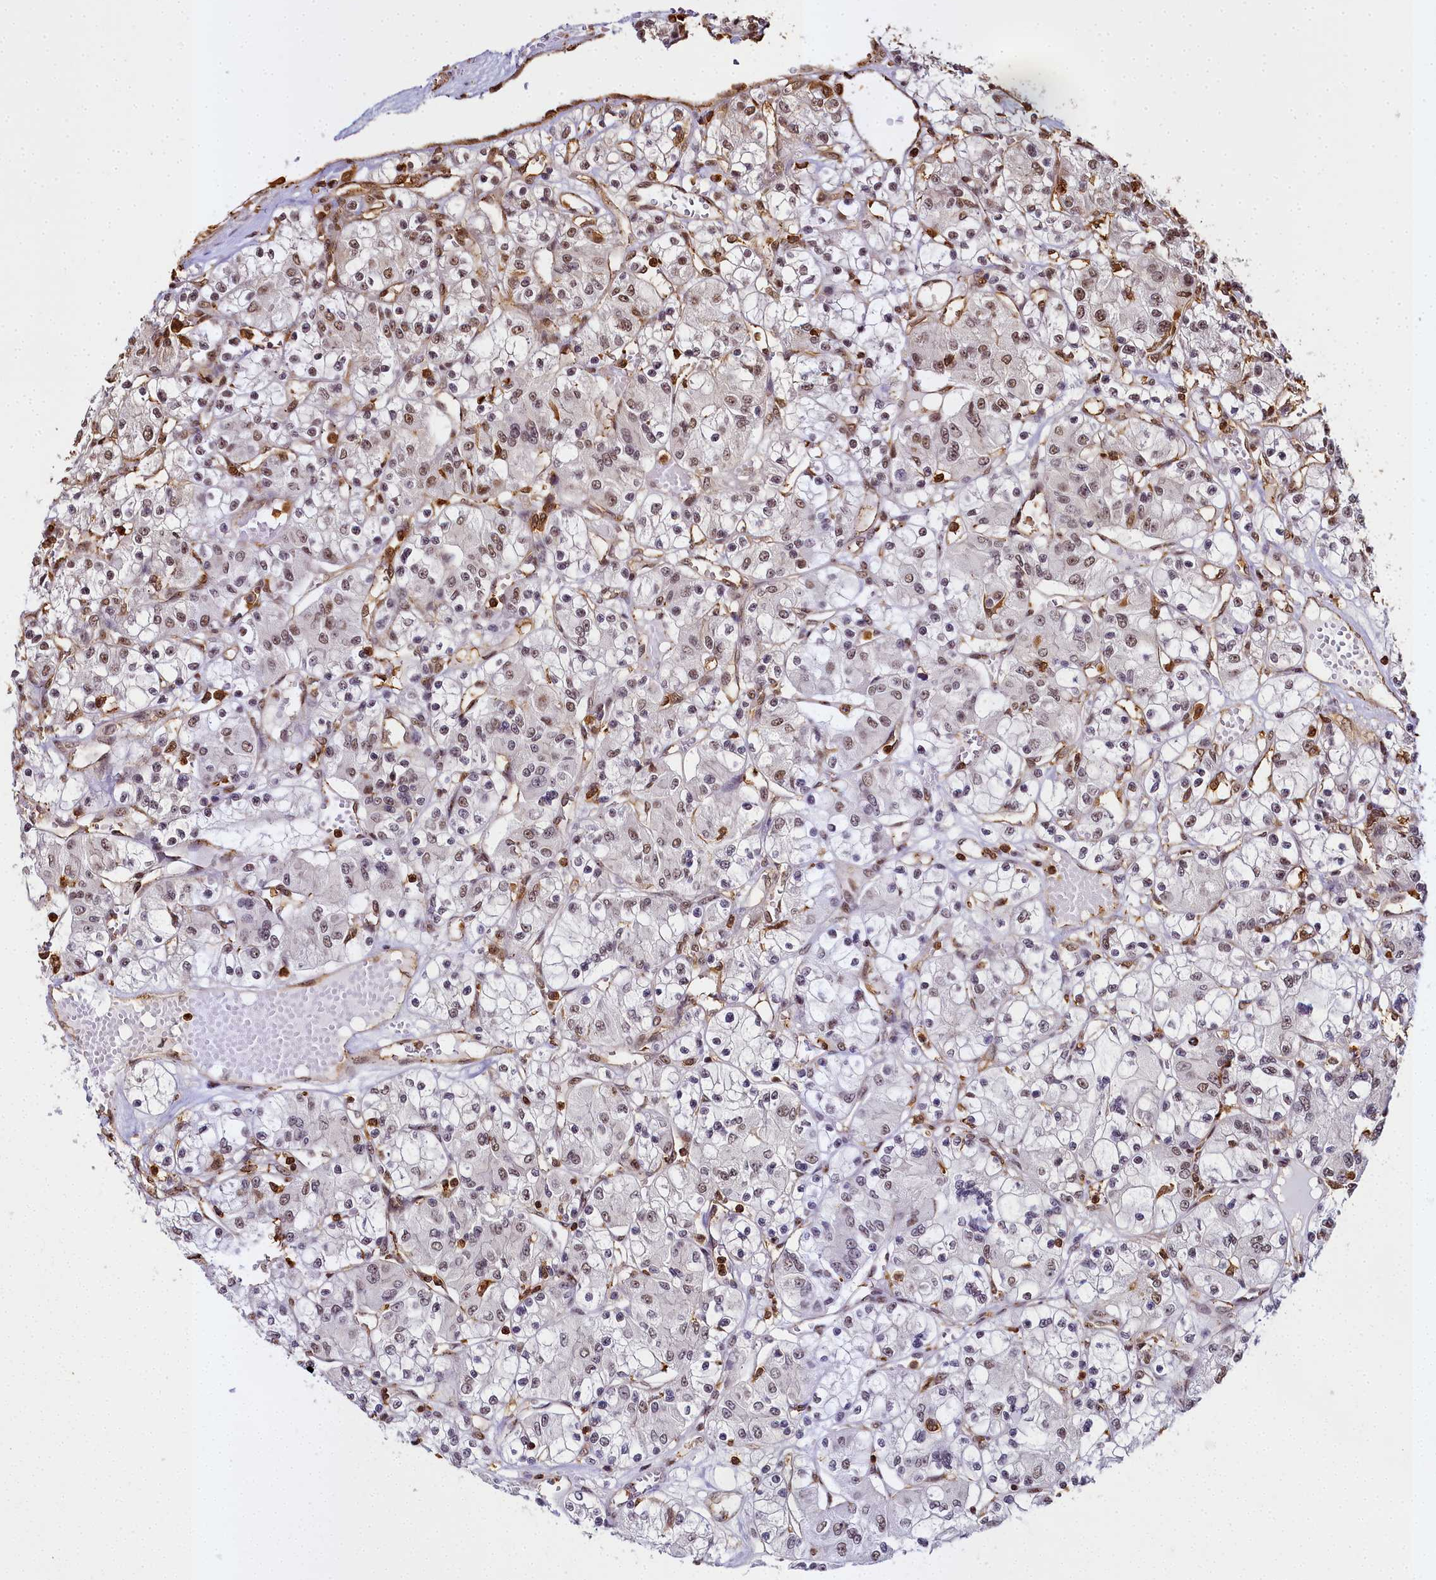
{"staining": {"intensity": "weak", "quantity": "<25%", "location": "nuclear"}, "tissue": "renal cancer", "cell_type": "Tumor cells", "image_type": "cancer", "snomed": [{"axis": "morphology", "description": "Adenocarcinoma, NOS"}, {"axis": "topography", "description": "Kidney"}], "caption": "Immunohistochemistry image of renal cancer stained for a protein (brown), which reveals no positivity in tumor cells. Brightfield microscopy of IHC stained with DAB (brown) and hematoxylin (blue), captured at high magnification.", "gene": "PPP4C", "patient": {"sex": "female", "age": 59}}